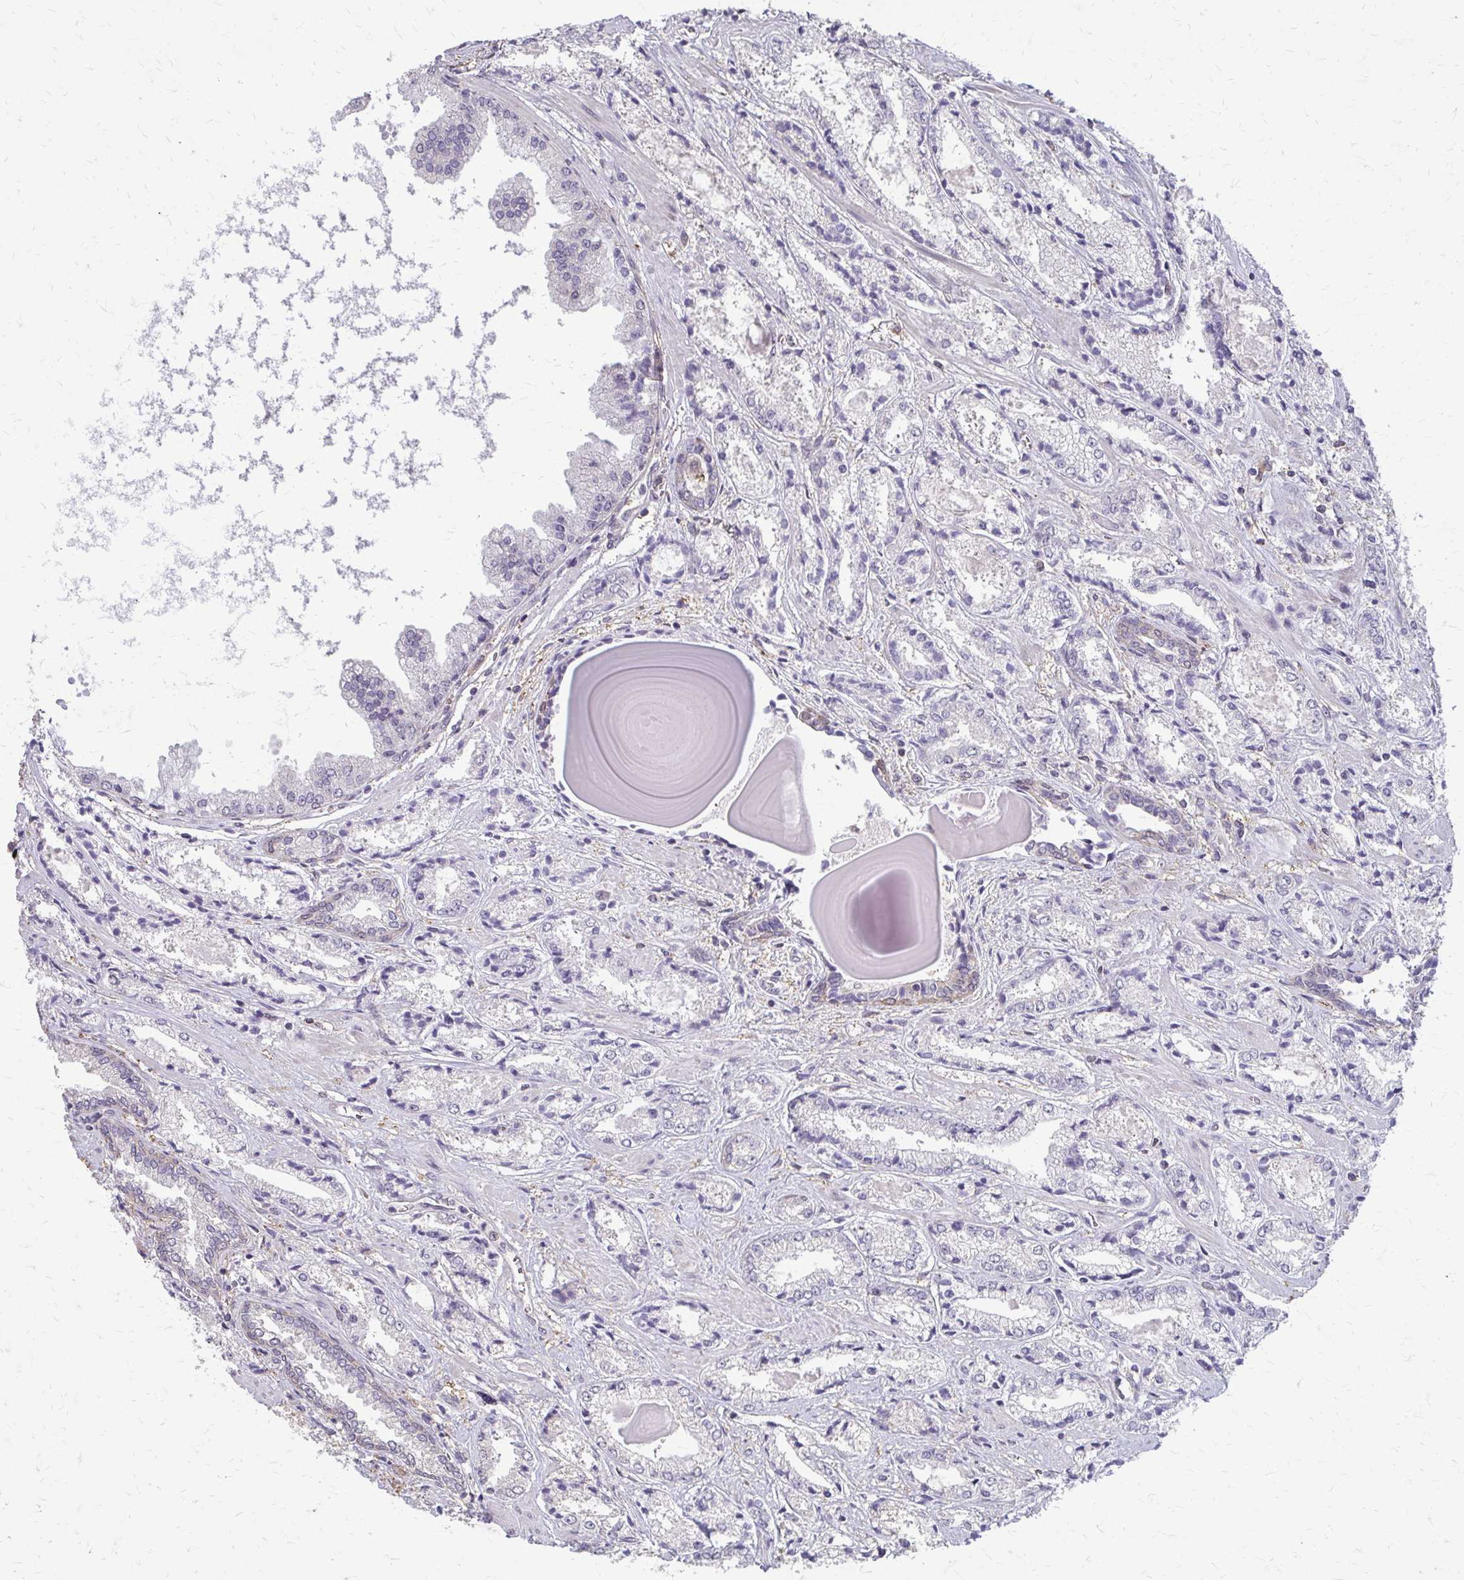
{"staining": {"intensity": "negative", "quantity": "none", "location": "none"}, "tissue": "prostate cancer", "cell_type": "Tumor cells", "image_type": "cancer", "snomed": [{"axis": "morphology", "description": "Adenocarcinoma, High grade"}, {"axis": "topography", "description": "Prostate"}], "caption": "Micrograph shows no protein staining in tumor cells of prostate cancer tissue.", "gene": "ZNF34", "patient": {"sex": "male", "age": 64}}